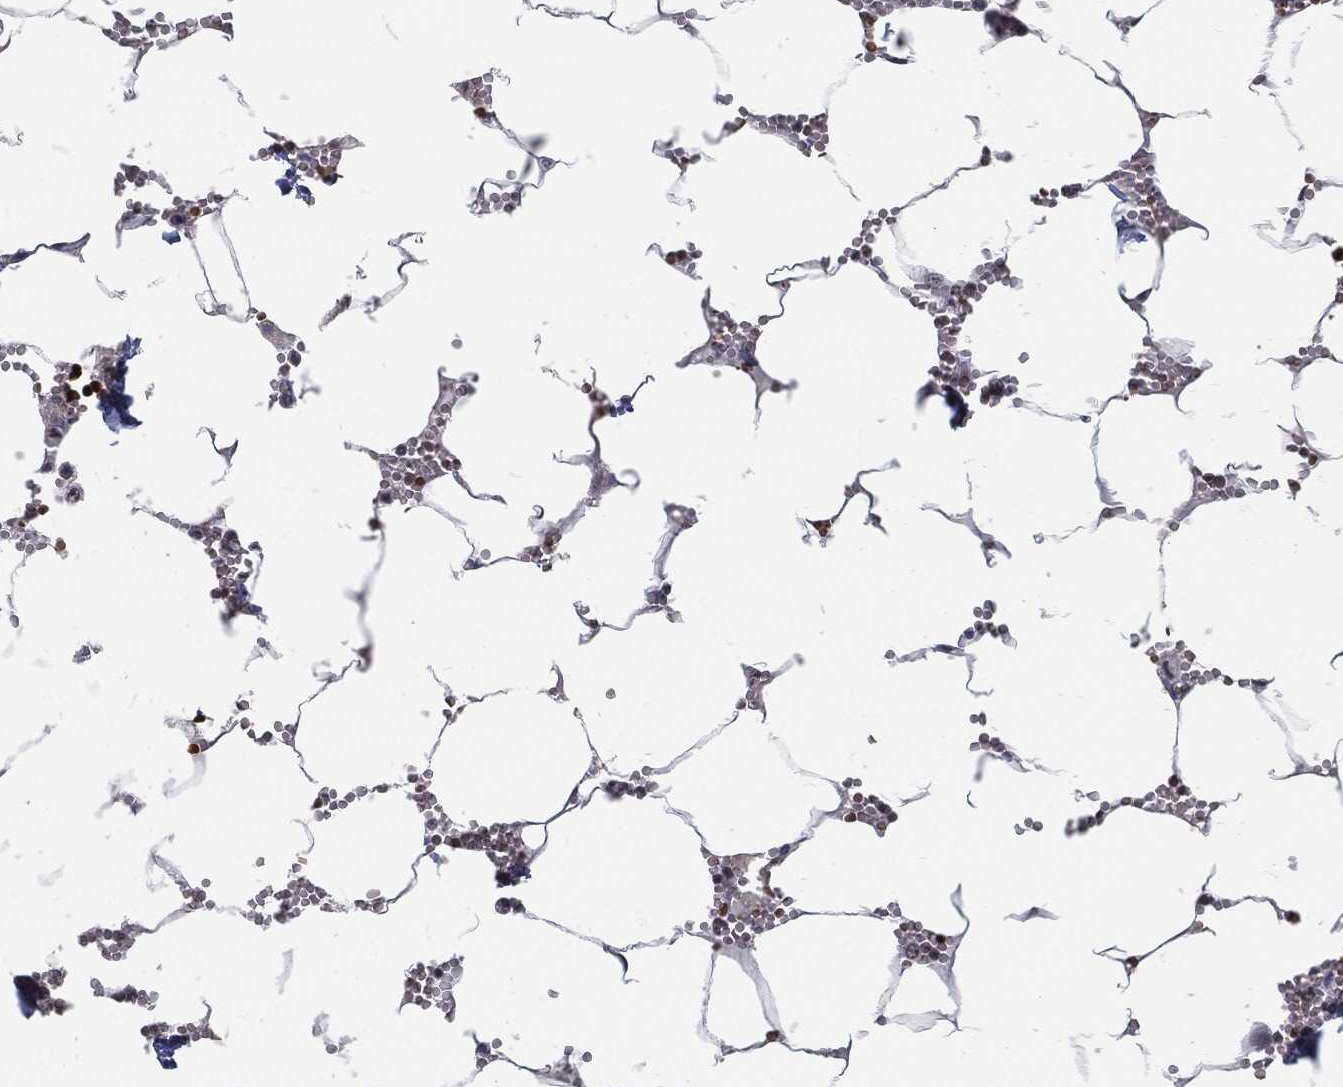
{"staining": {"intensity": "strong", "quantity": "25%-75%", "location": "nuclear"}, "tissue": "bone marrow", "cell_type": "Hematopoietic cells", "image_type": "normal", "snomed": [{"axis": "morphology", "description": "Normal tissue, NOS"}, {"axis": "topography", "description": "Bone marrow"}], "caption": "Benign bone marrow was stained to show a protein in brown. There is high levels of strong nuclear positivity in approximately 25%-75% of hematopoietic cells. The protein is shown in brown color, while the nuclei are stained blue.", "gene": "ANXA1", "patient": {"sex": "female", "age": 64}}